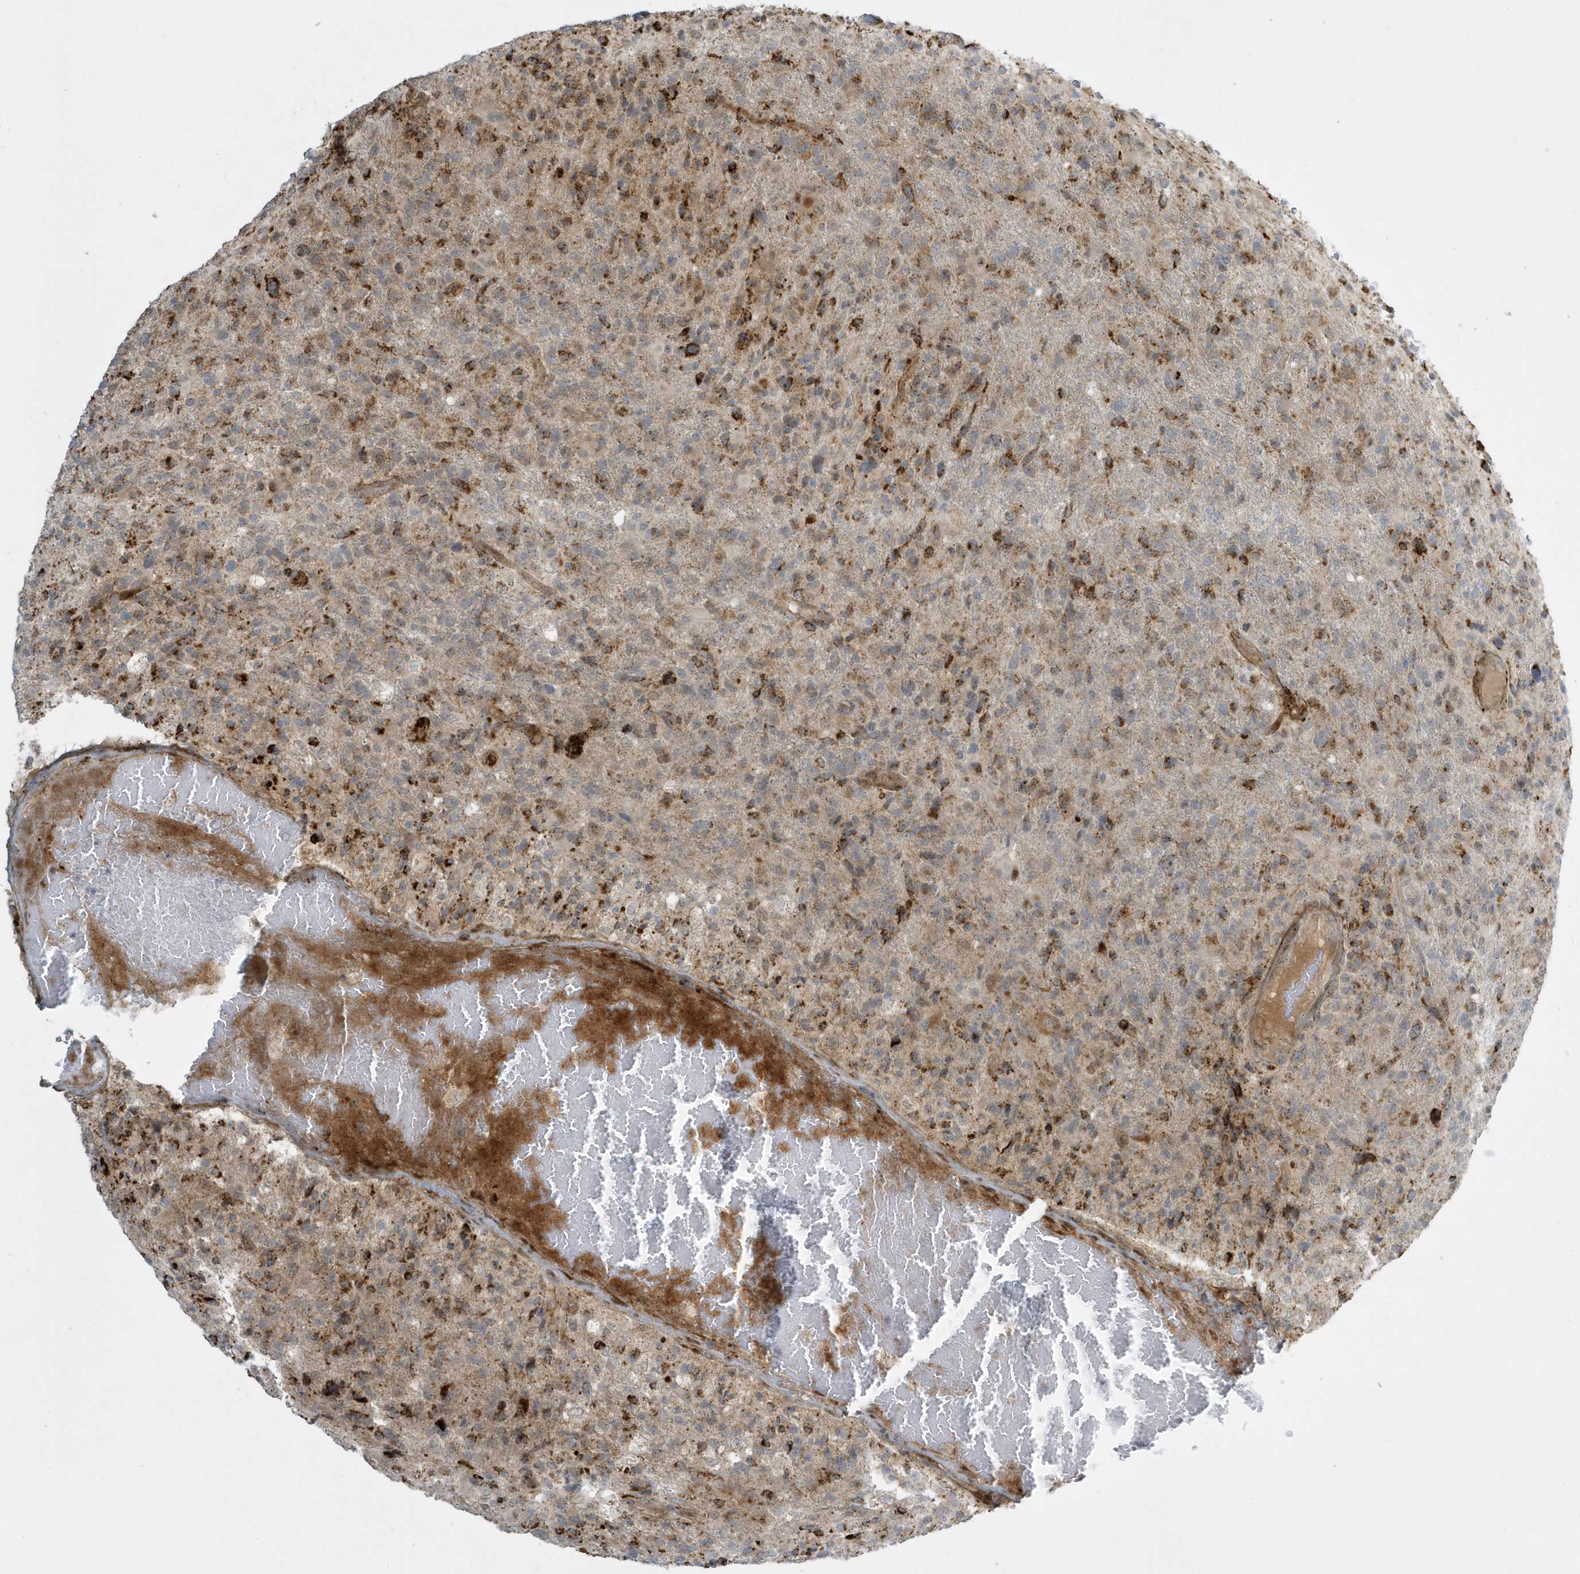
{"staining": {"intensity": "moderate", "quantity": "25%-75%", "location": "cytoplasmic/membranous"}, "tissue": "glioma", "cell_type": "Tumor cells", "image_type": "cancer", "snomed": [{"axis": "morphology", "description": "Glioma, malignant, High grade"}, {"axis": "topography", "description": "Brain"}], "caption": "DAB (3,3'-diaminobenzidine) immunohistochemical staining of high-grade glioma (malignant) exhibits moderate cytoplasmic/membranous protein staining in about 25%-75% of tumor cells.", "gene": "MASP2", "patient": {"sex": "male", "age": 72}}